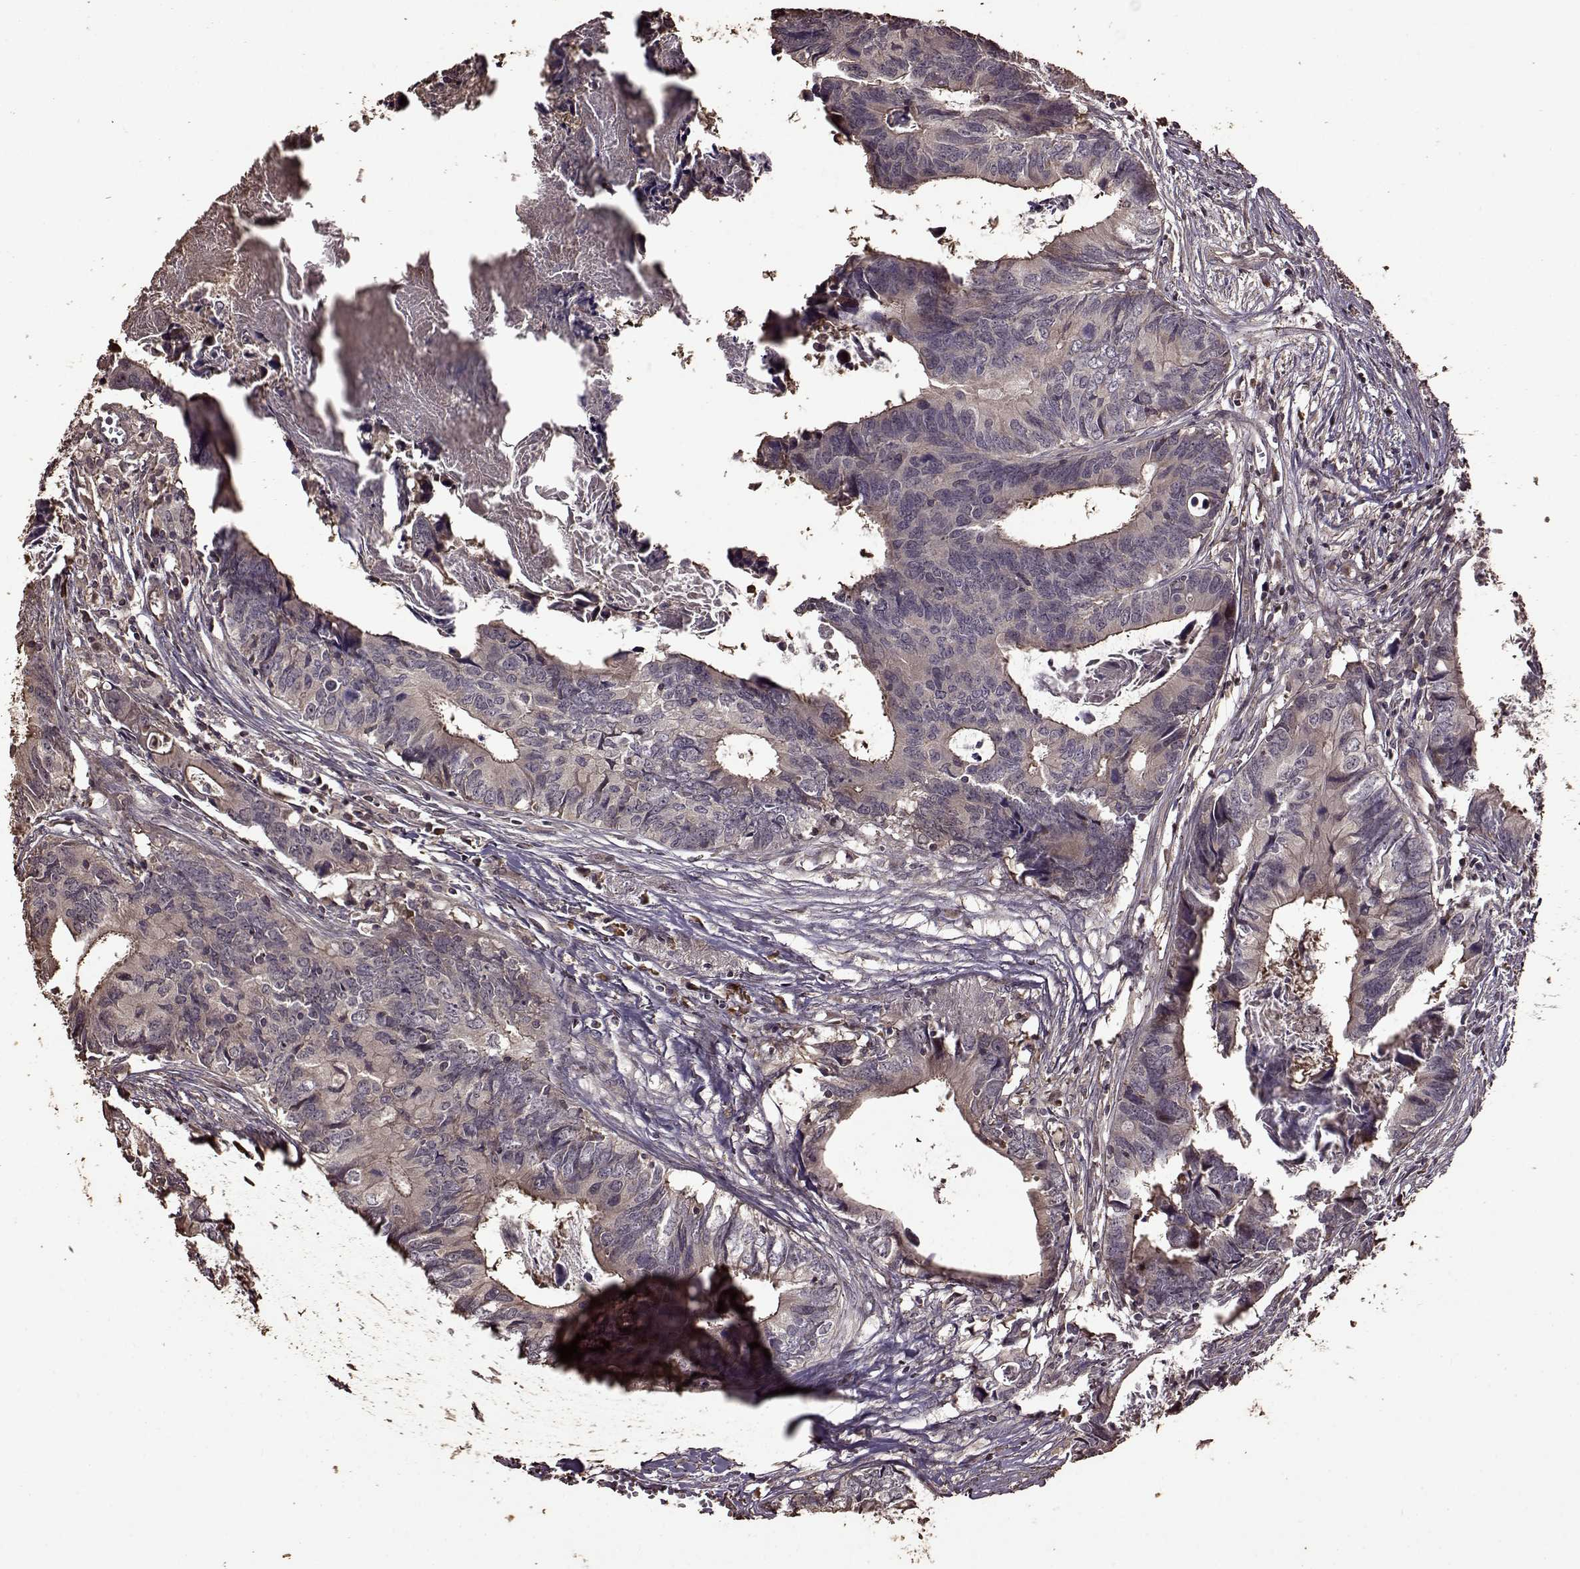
{"staining": {"intensity": "negative", "quantity": "none", "location": "none"}, "tissue": "colorectal cancer", "cell_type": "Tumor cells", "image_type": "cancer", "snomed": [{"axis": "morphology", "description": "Adenocarcinoma, NOS"}, {"axis": "topography", "description": "Colon"}], "caption": "Immunohistochemistry (IHC) of colorectal cancer demonstrates no staining in tumor cells.", "gene": "FBXW11", "patient": {"sex": "female", "age": 82}}